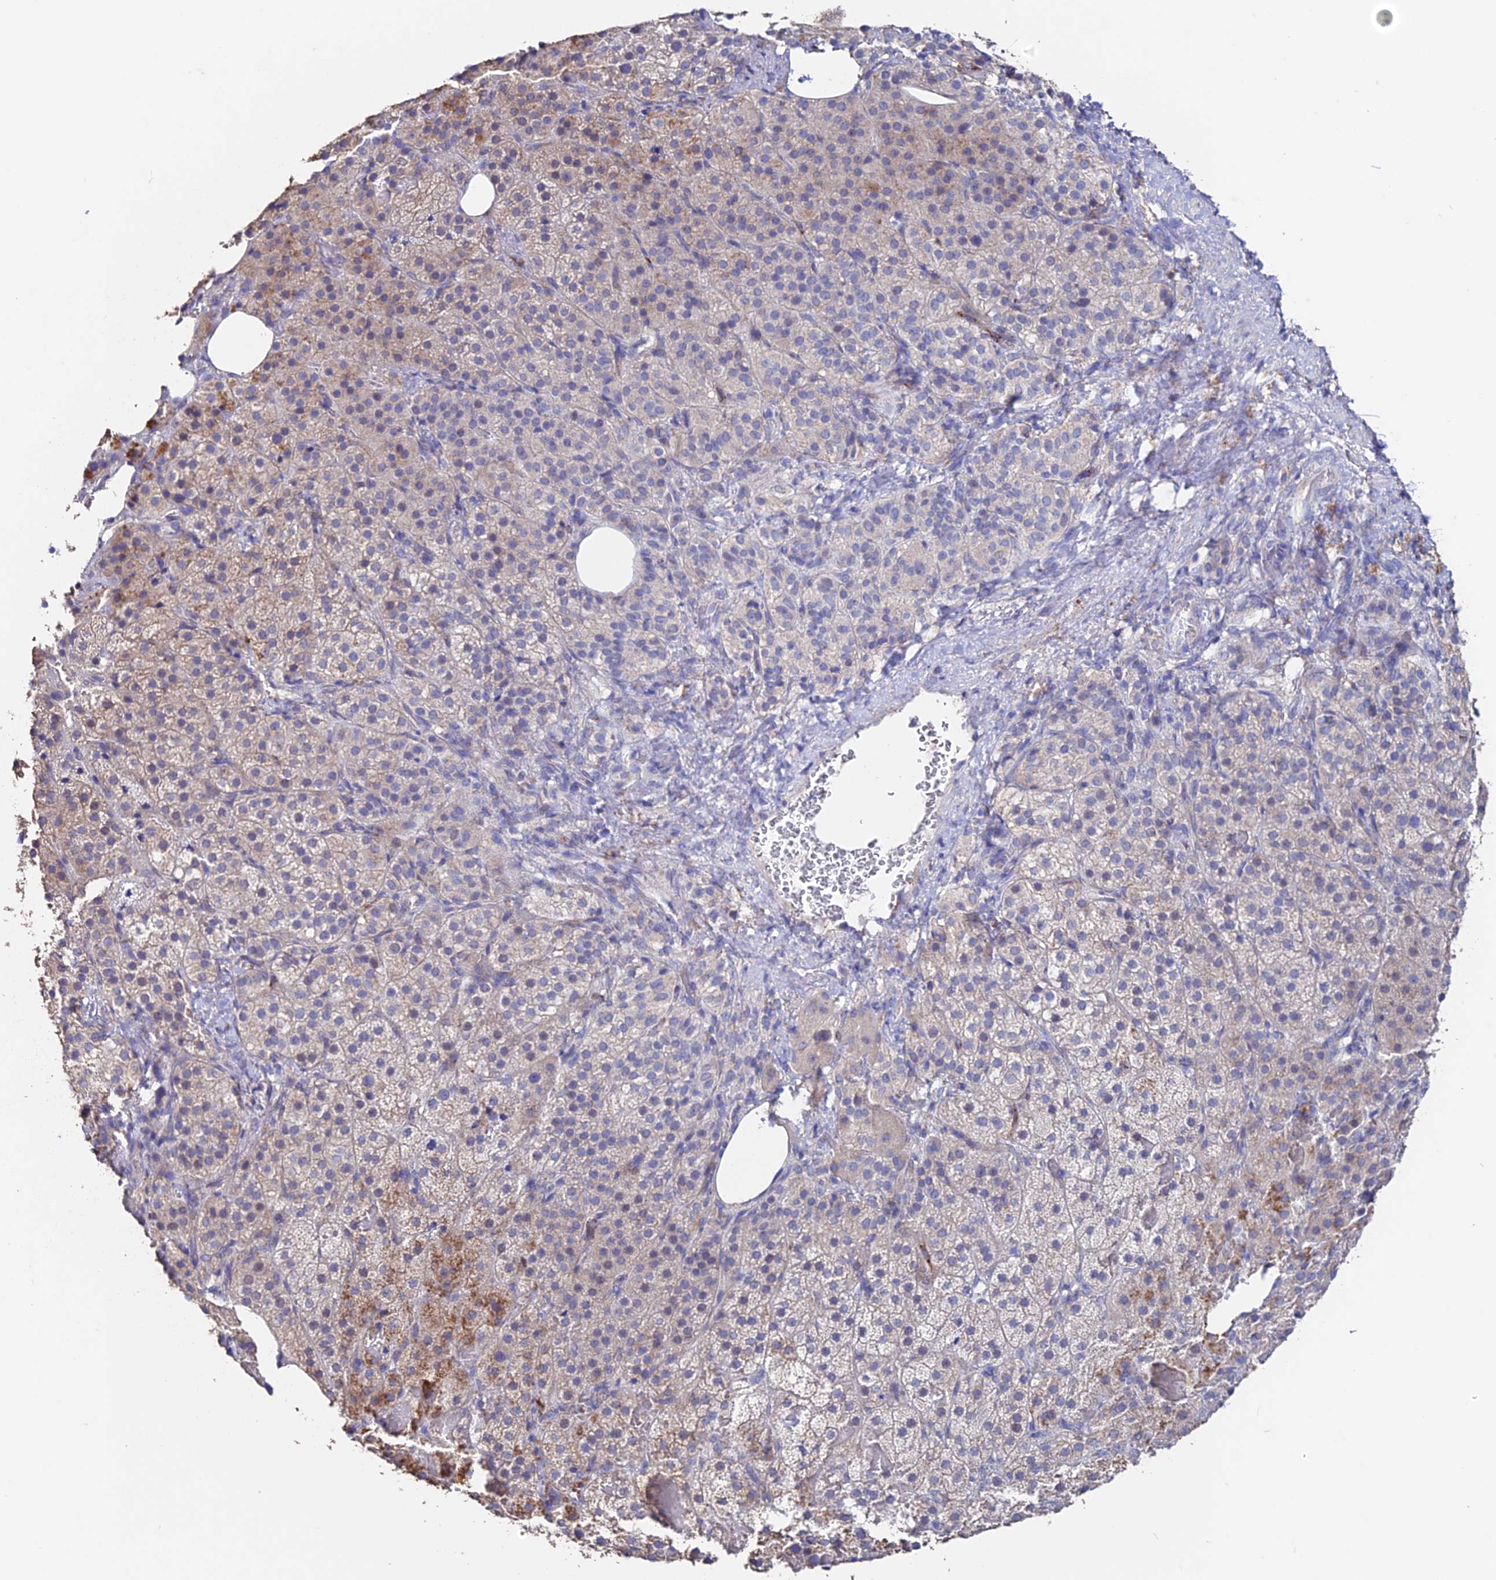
{"staining": {"intensity": "moderate", "quantity": "<25%", "location": "cytoplasmic/membranous"}, "tissue": "adrenal gland", "cell_type": "Glandular cells", "image_type": "normal", "snomed": [{"axis": "morphology", "description": "Normal tissue, NOS"}, {"axis": "topography", "description": "Adrenal gland"}], "caption": "Adrenal gland stained with a brown dye demonstrates moderate cytoplasmic/membranous positive staining in approximately <25% of glandular cells.", "gene": "ESM1", "patient": {"sex": "female", "age": 59}}